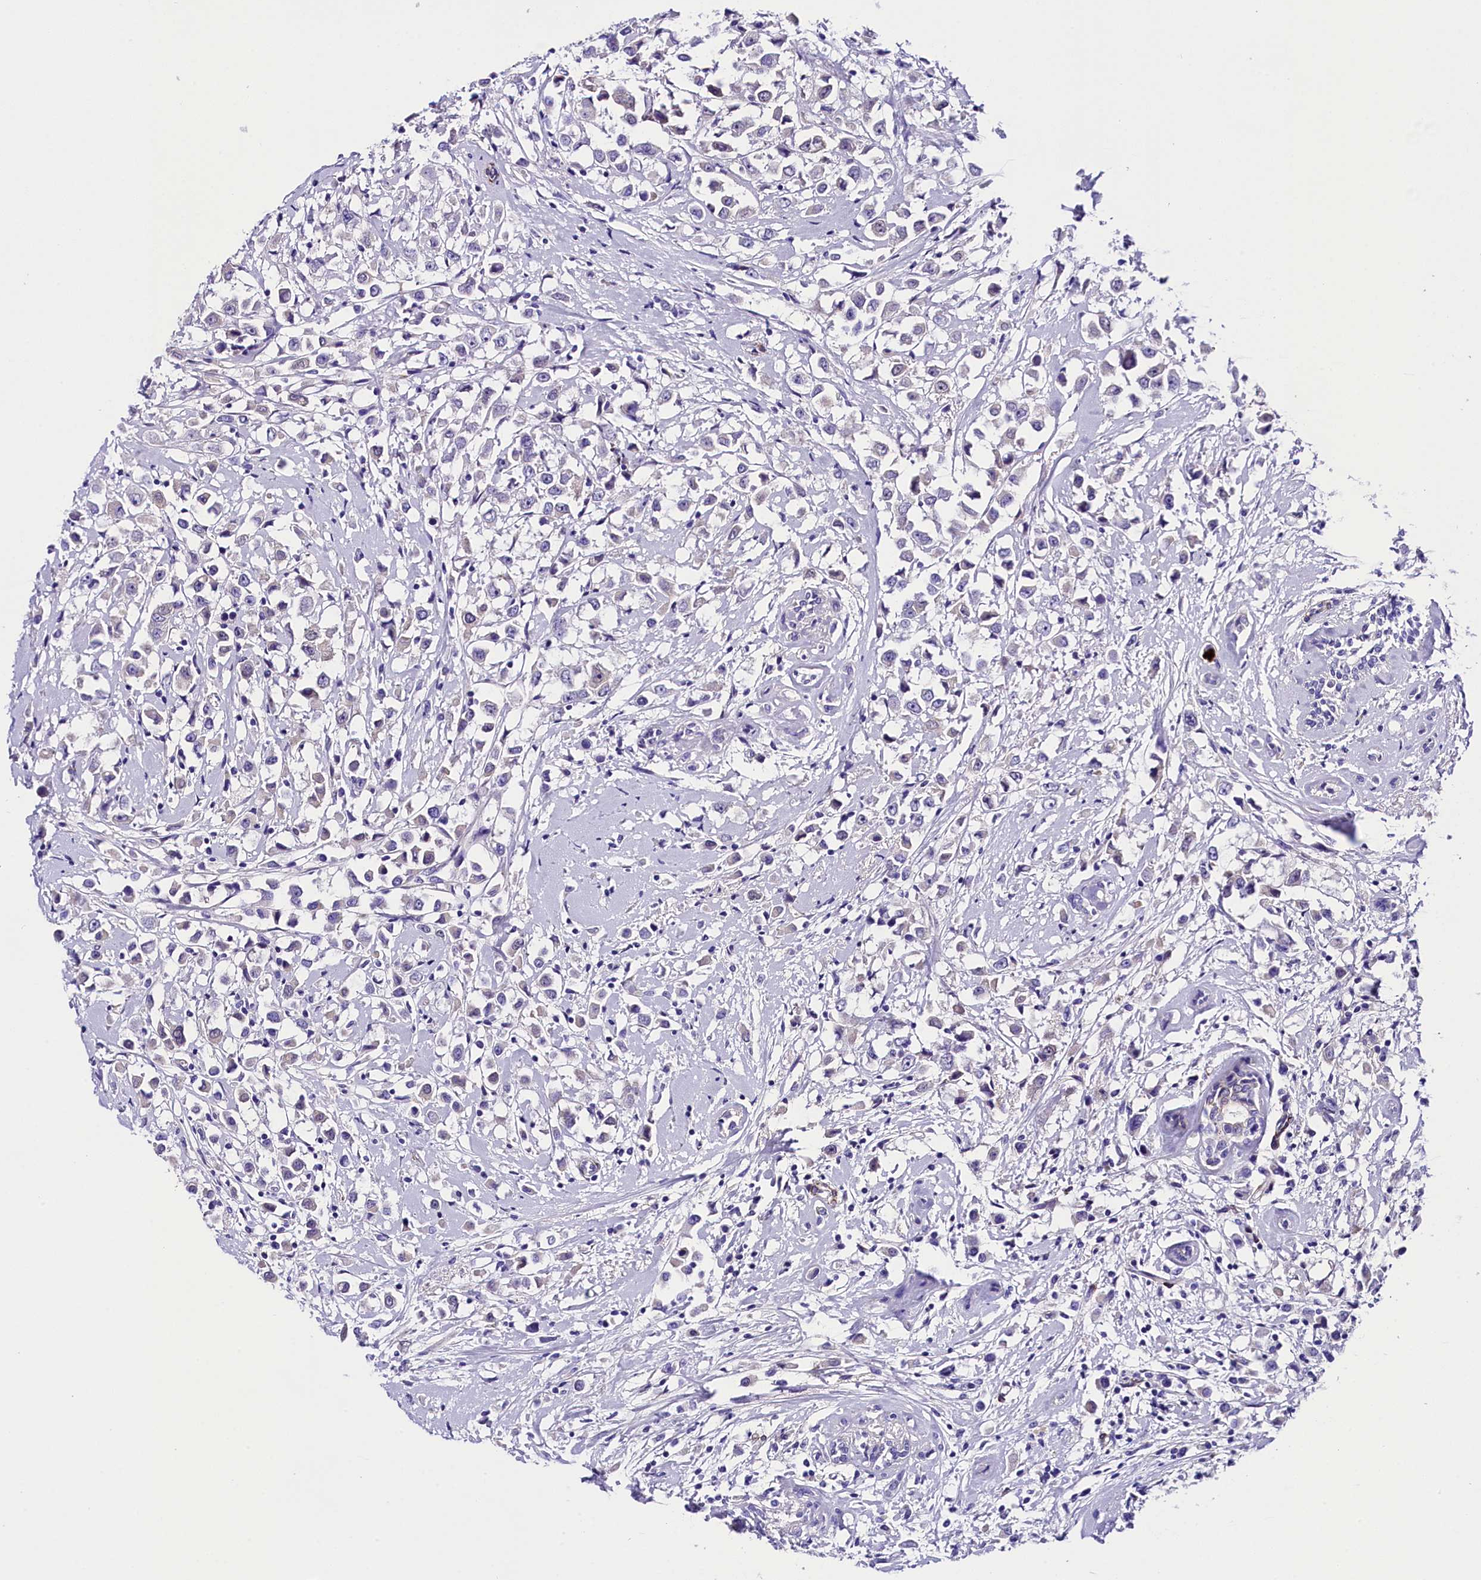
{"staining": {"intensity": "negative", "quantity": "none", "location": "none"}, "tissue": "breast cancer", "cell_type": "Tumor cells", "image_type": "cancer", "snomed": [{"axis": "morphology", "description": "Duct carcinoma"}, {"axis": "topography", "description": "Breast"}], "caption": "Tumor cells are negative for protein expression in human breast invasive ductal carcinoma. (IHC, brightfield microscopy, high magnification).", "gene": "SOD3", "patient": {"sex": "female", "age": 87}}